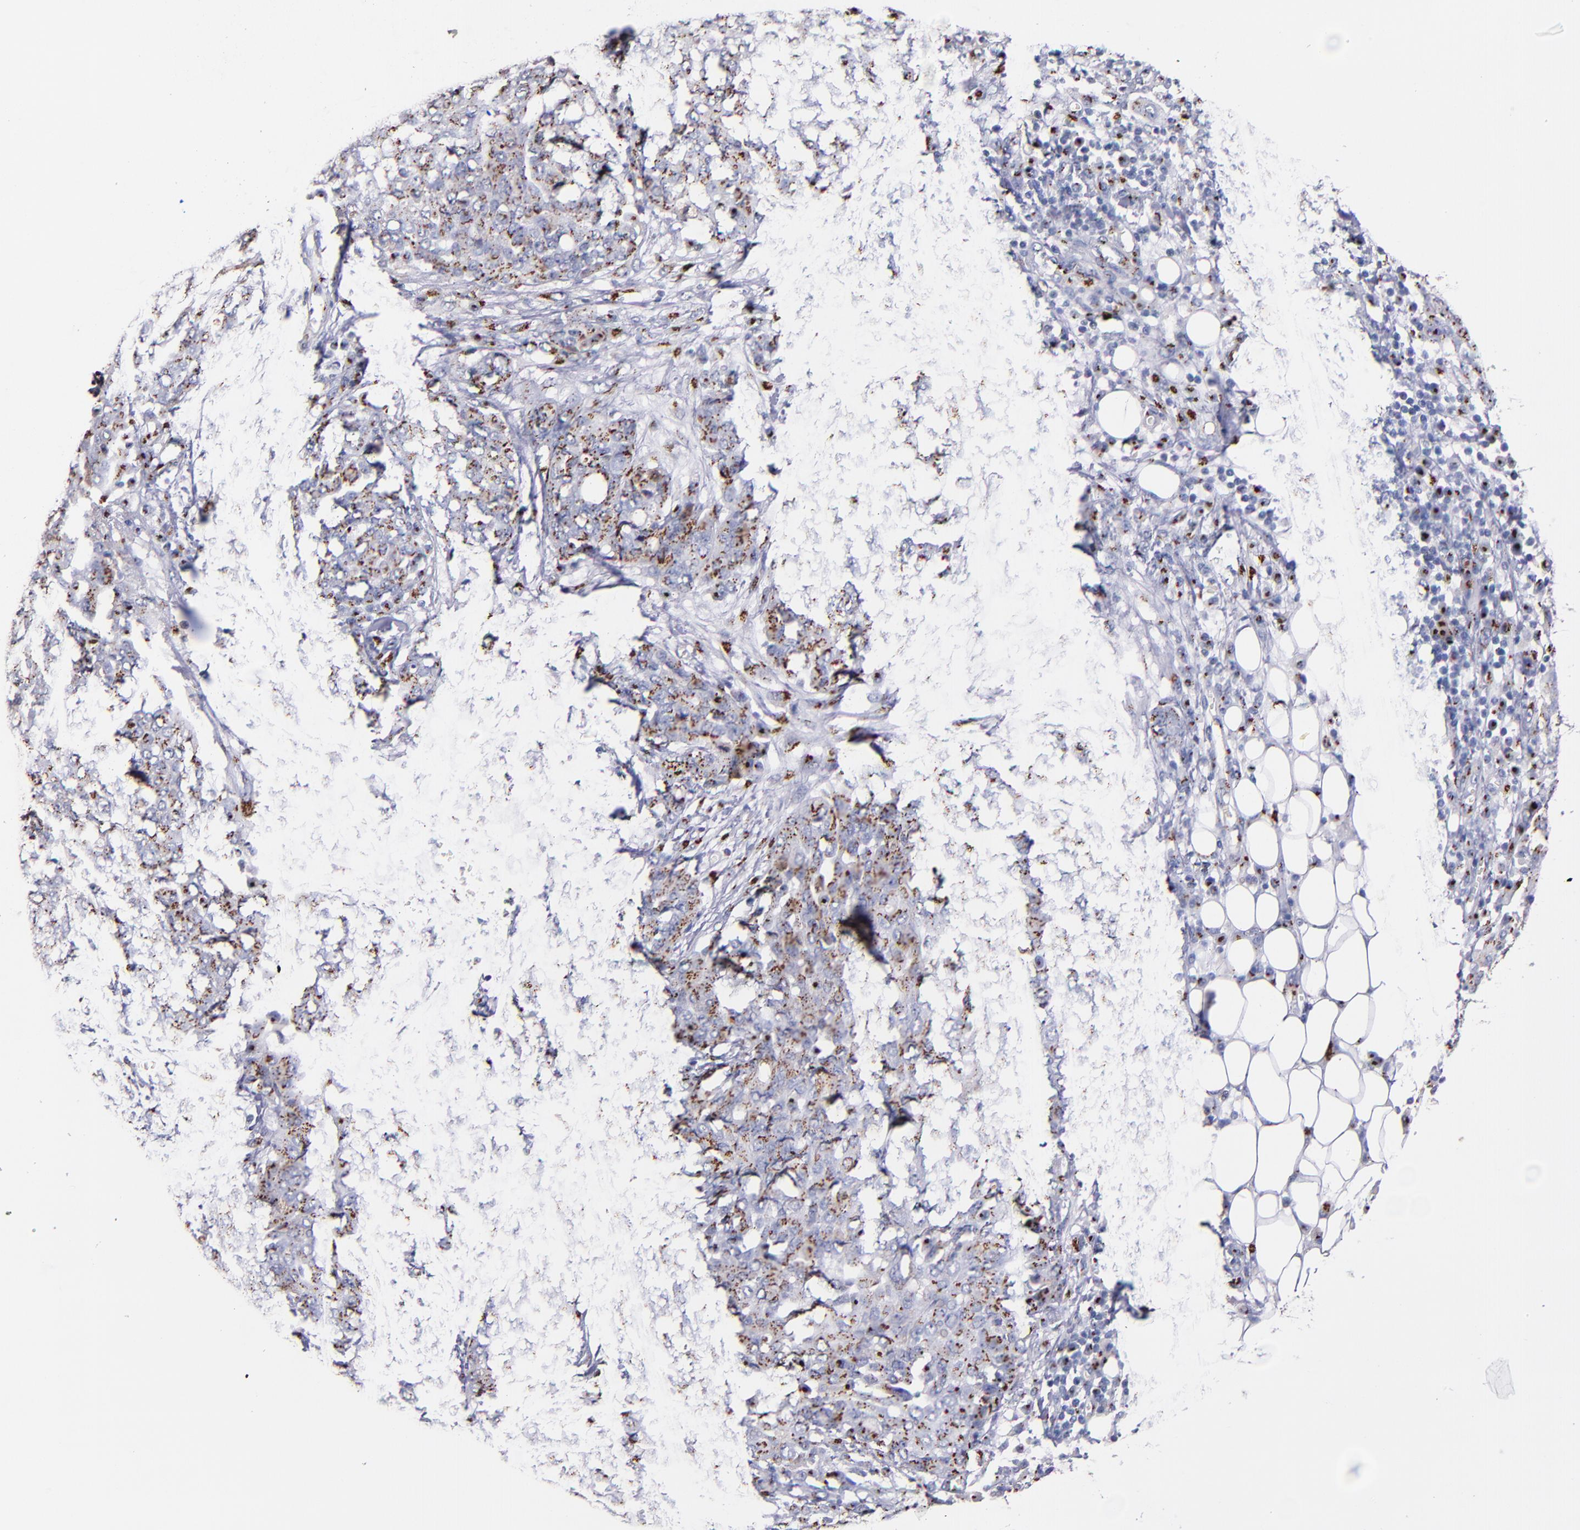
{"staining": {"intensity": "moderate", "quantity": ">75%", "location": "cytoplasmic/membranous"}, "tissue": "ovarian cancer", "cell_type": "Tumor cells", "image_type": "cancer", "snomed": [{"axis": "morphology", "description": "Cystadenocarcinoma, serous, NOS"}, {"axis": "topography", "description": "Soft tissue"}, {"axis": "topography", "description": "Ovary"}], "caption": "Serous cystadenocarcinoma (ovarian) stained with a protein marker displays moderate staining in tumor cells.", "gene": "GOLIM4", "patient": {"sex": "female", "age": 57}}